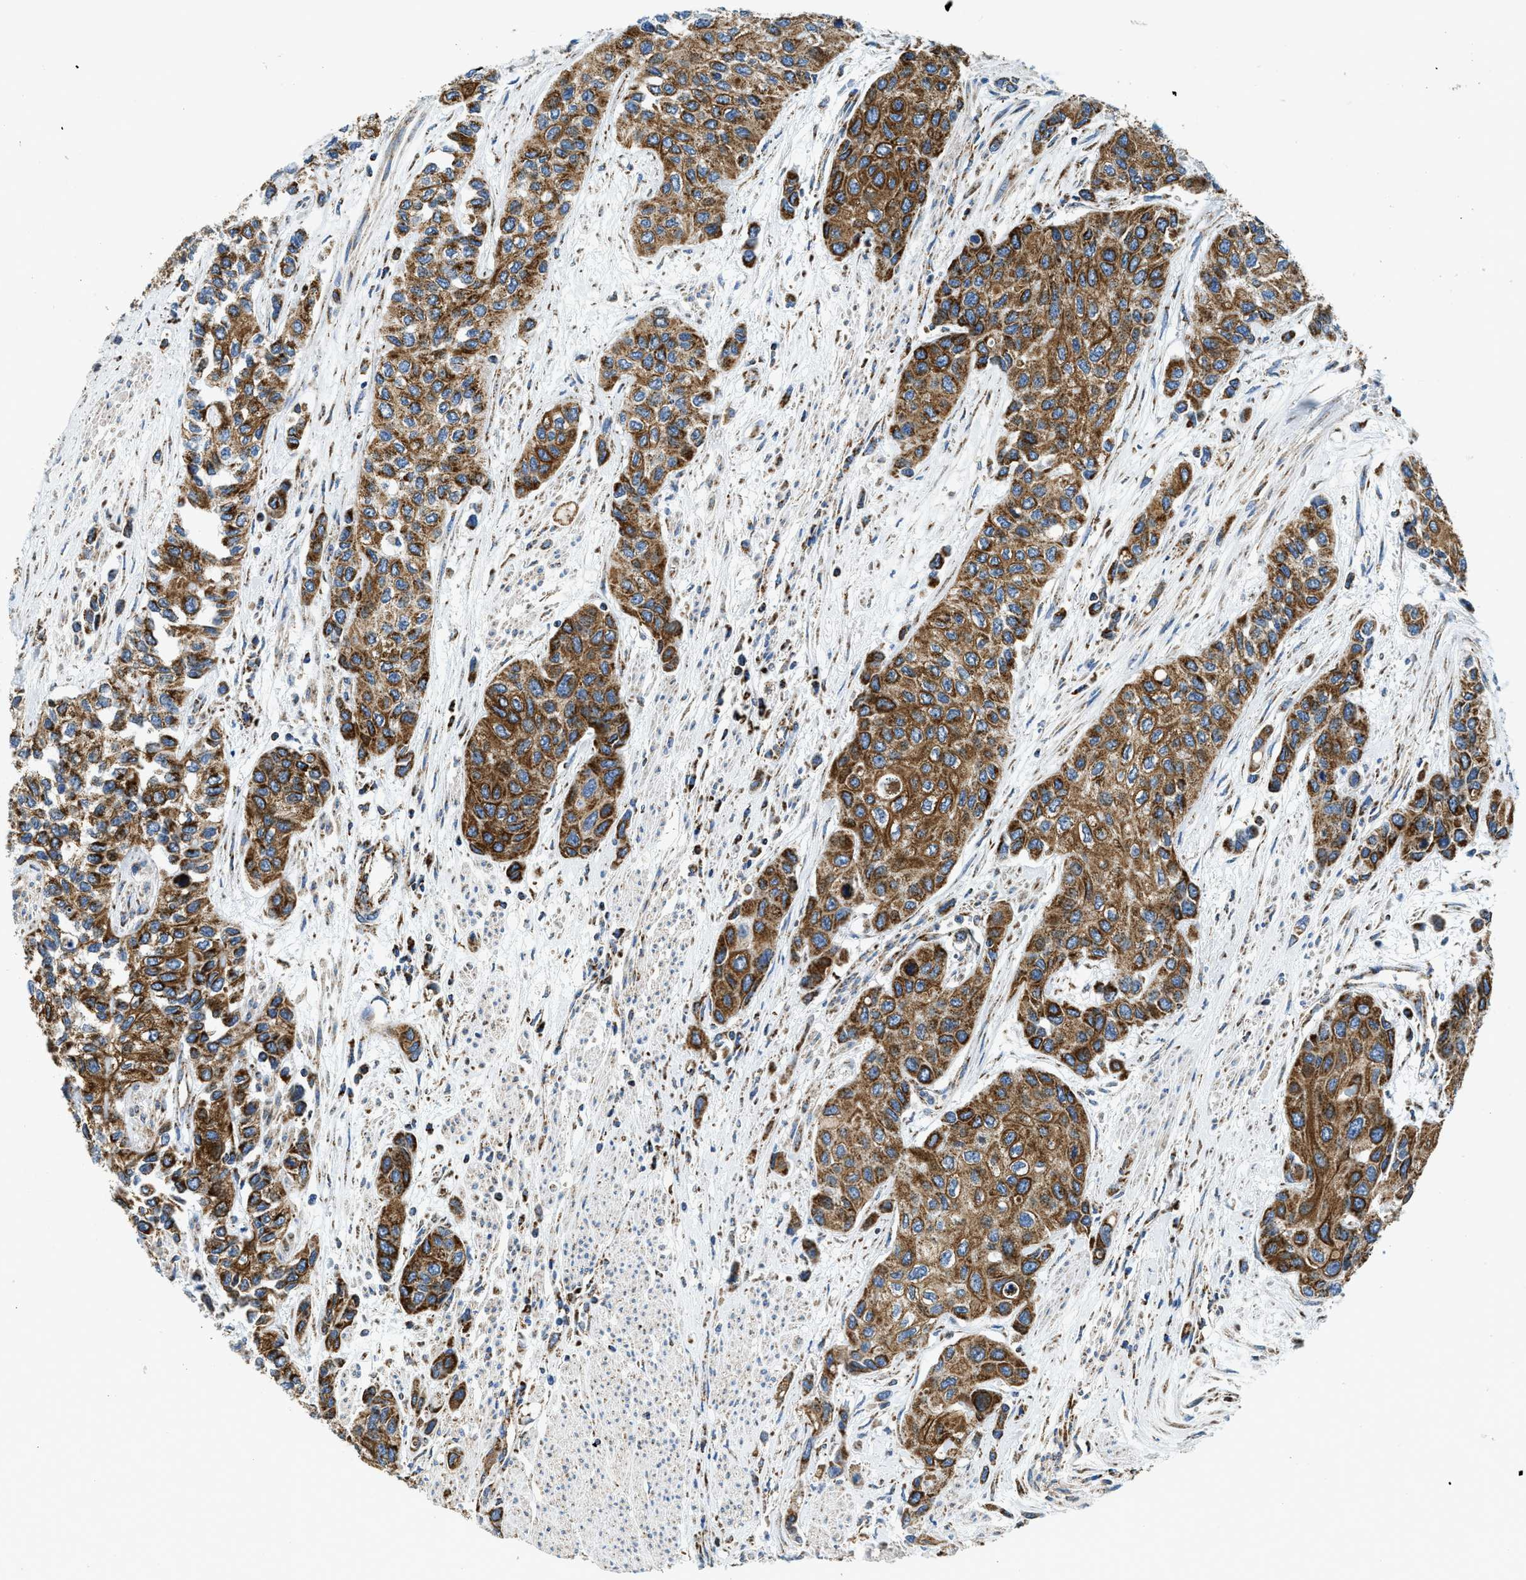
{"staining": {"intensity": "strong", "quantity": ">75%", "location": "cytoplasmic/membranous"}, "tissue": "urothelial cancer", "cell_type": "Tumor cells", "image_type": "cancer", "snomed": [{"axis": "morphology", "description": "Urothelial carcinoma, High grade"}, {"axis": "topography", "description": "Urinary bladder"}], "caption": "High-power microscopy captured an immunohistochemistry (IHC) micrograph of high-grade urothelial carcinoma, revealing strong cytoplasmic/membranous expression in approximately >75% of tumor cells.", "gene": "STK33", "patient": {"sex": "female", "age": 56}}